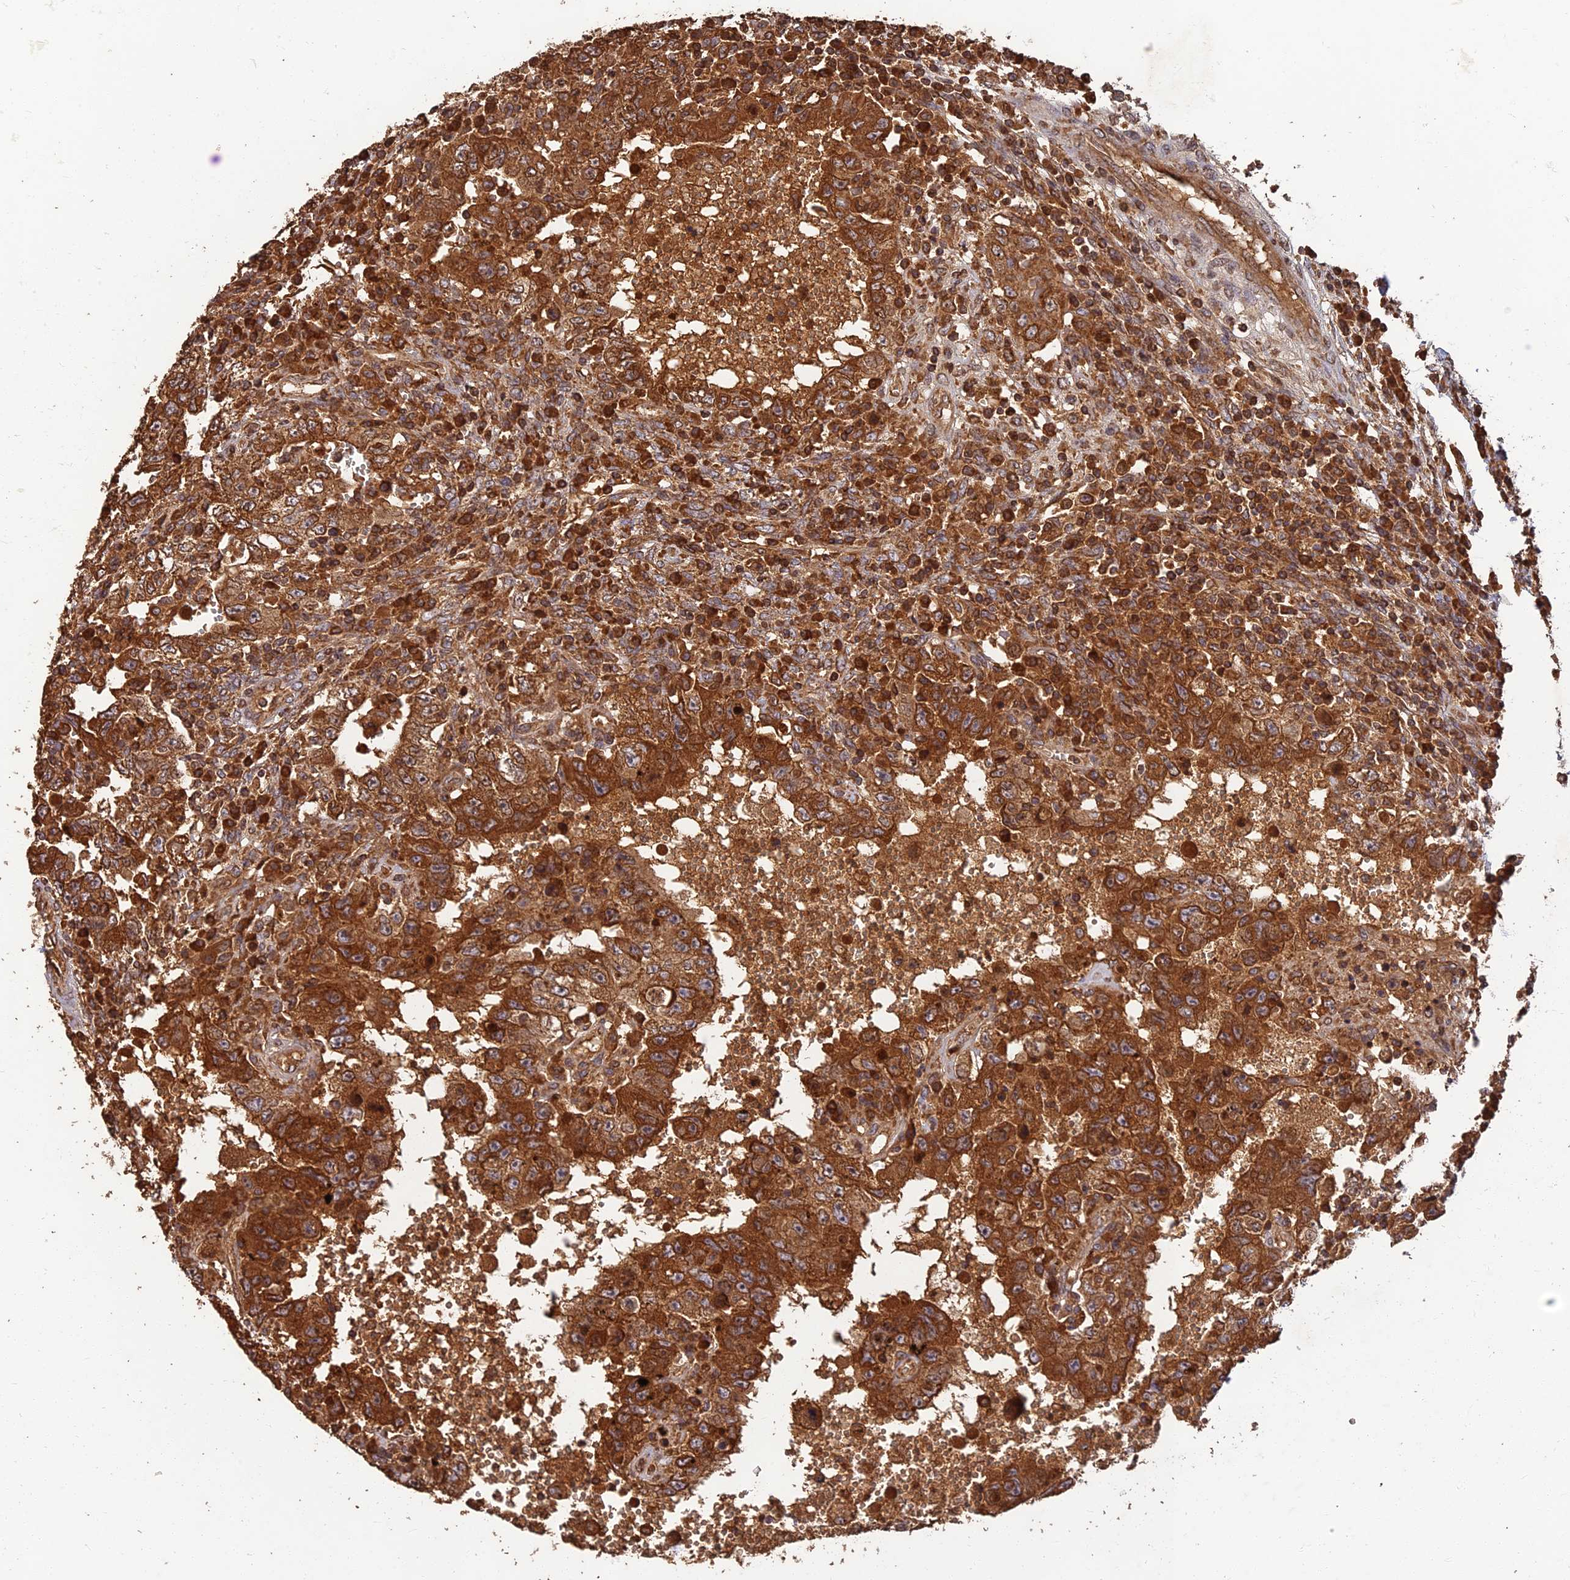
{"staining": {"intensity": "strong", "quantity": ">75%", "location": "cytoplasmic/membranous"}, "tissue": "testis cancer", "cell_type": "Tumor cells", "image_type": "cancer", "snomed": [{"axis": "morphology", "description": "Carcinoma, Embryonal, NOS"}, {"axis": "topography", "description": "Testis"}], "caption": "Embryonal carcinoma (testis) tissue exhibits strong cytoplasmic/membranous positivity in approximately >75% of tumor cells, visualized by immunohistochemistry. (Stains: DAB in brown, nuclei in blue, Microscopy: brightfield microscopy at high magnification).", "gene": "CORO1C", "patient": {"sex": "male", "age": 26}}